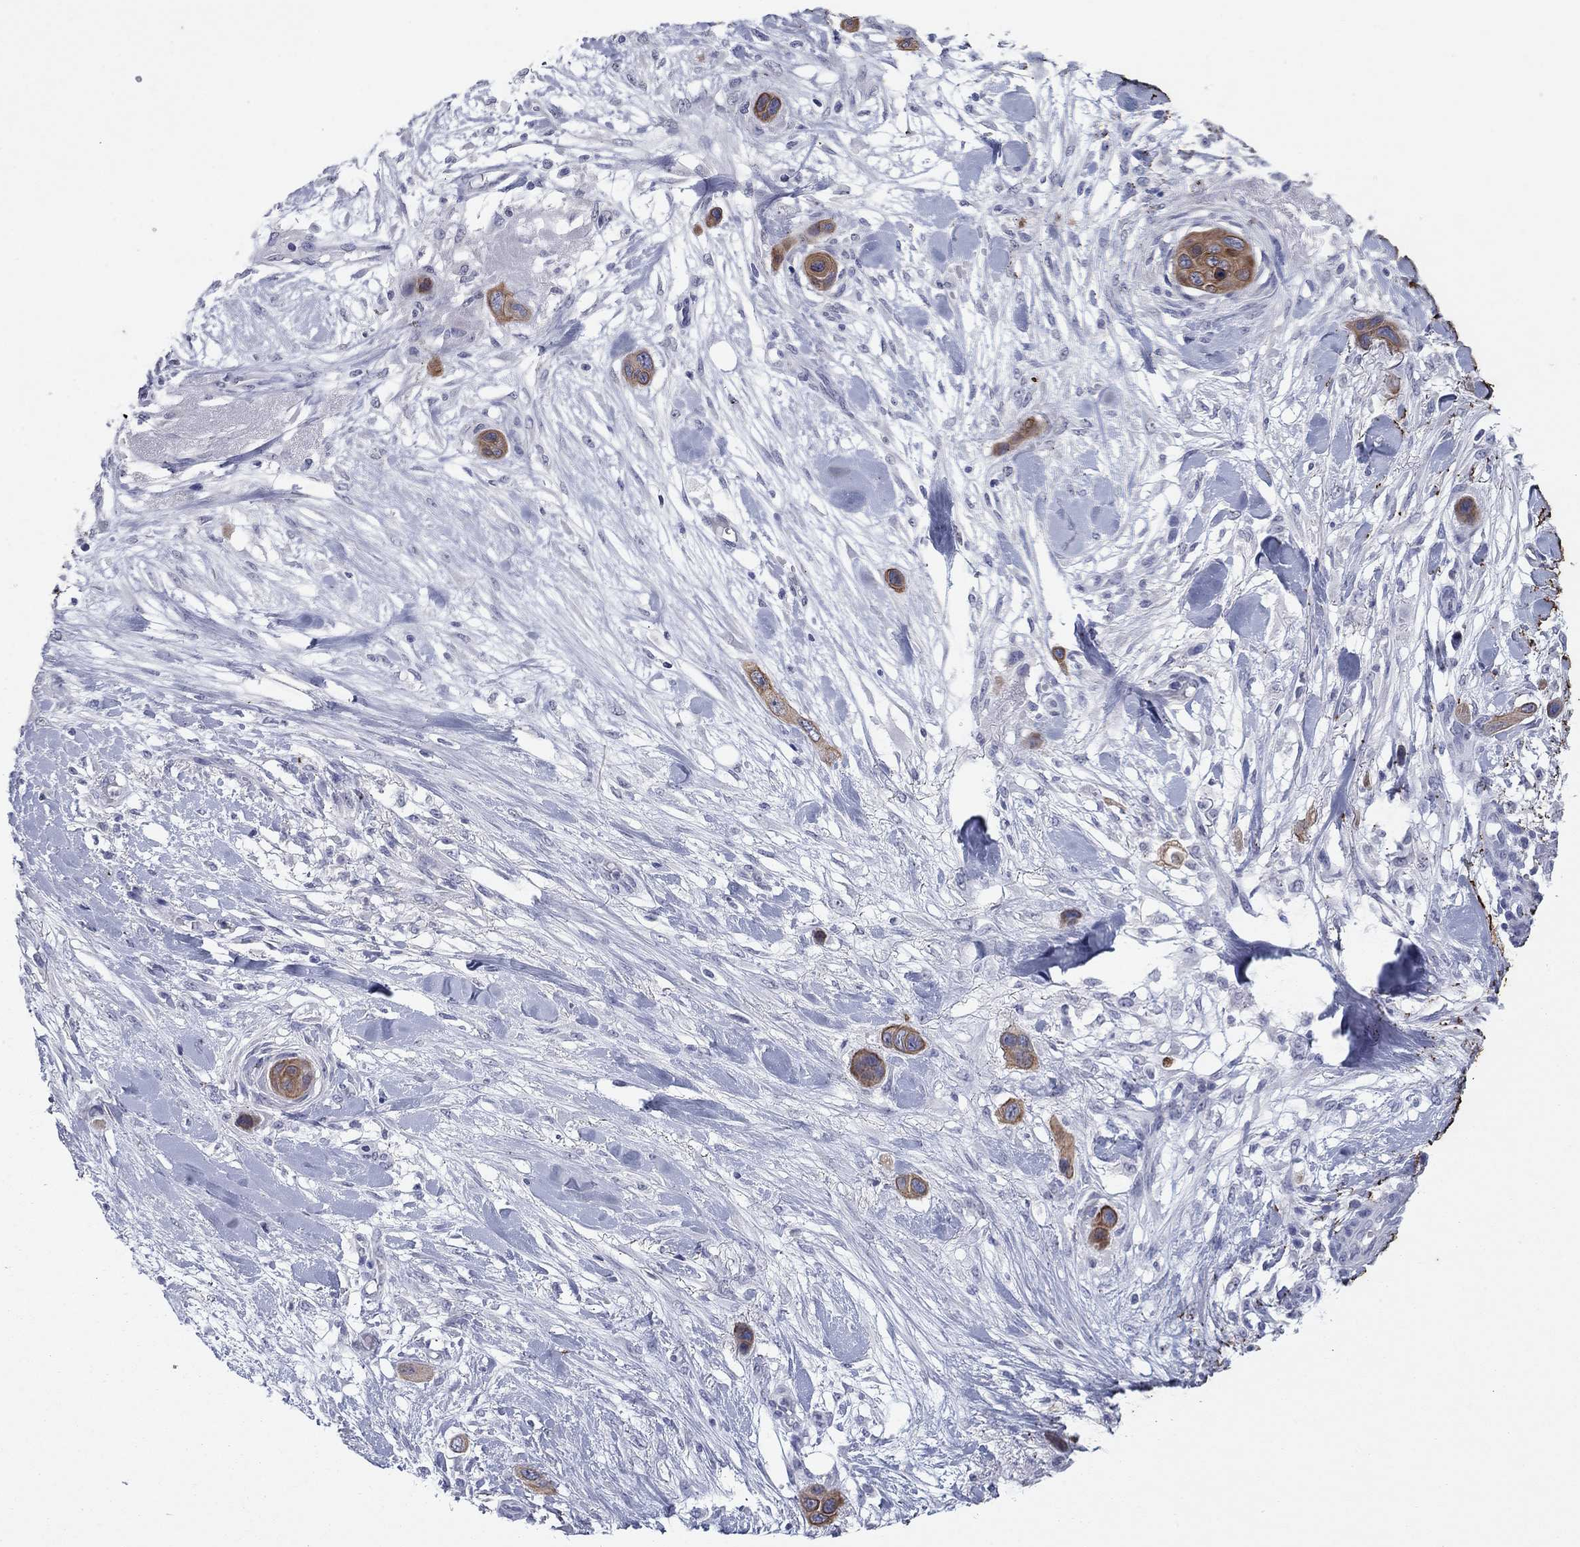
{"staining": {"intensity": "strong", "quantity": ">75%", "location": "cytoplasmic/membranous"}, "tissue": "skin cancer", "cell_type": "Tumor cells", "image_type": "cancer", "snomed": [{"axis": "morphology", "description": "Squamous cell carcinoma, NOS"}, {"axis": "topography", "description": "Skin"}], "caption": "Protein expression analysis of human skin cancer reveals strong cytoplasmic/membranous staining in approximately >75% of tumor cells.", "gene": "KRT75", "patient": {"sex": "male", "age": 79}}